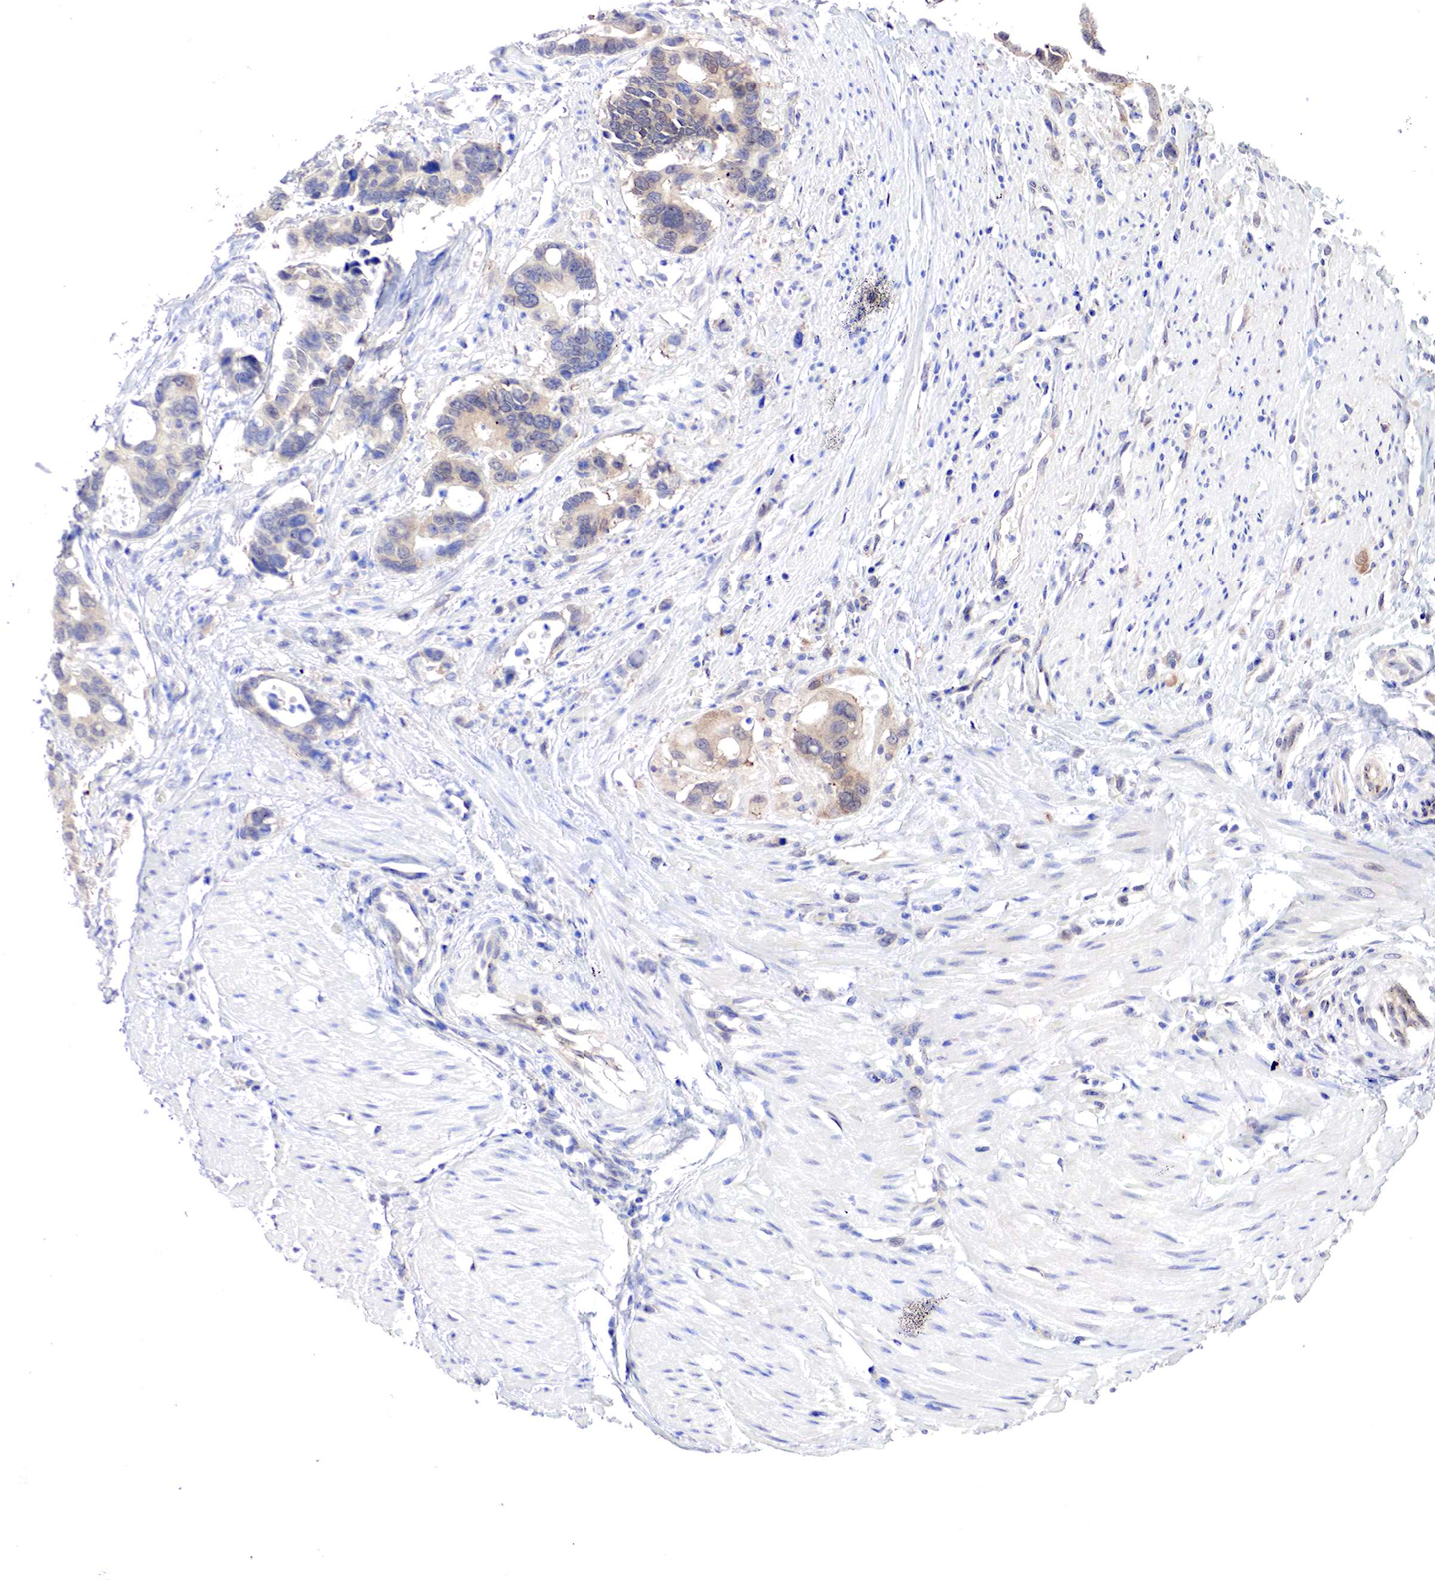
{"staining": {"intensity": "weak", "quantity": ">75%", "location": "cytoplasmic/membranous"}, "tissue": "colorectal cancer", "cell_type": "Tumor cells", "image_type": "cancer", "snomed": [{"axis": "morphology", "description": "Adenocarcinoma, NOS"}, {"axis": "topography", "description": "Colon"}], "caption": "Adenocarcinoma (colorectal) stained with a protein marker demonstrates weak staining in tumor cells.", "gene": "PABIR2", "patient": {"sex": "male", "age": 49}}